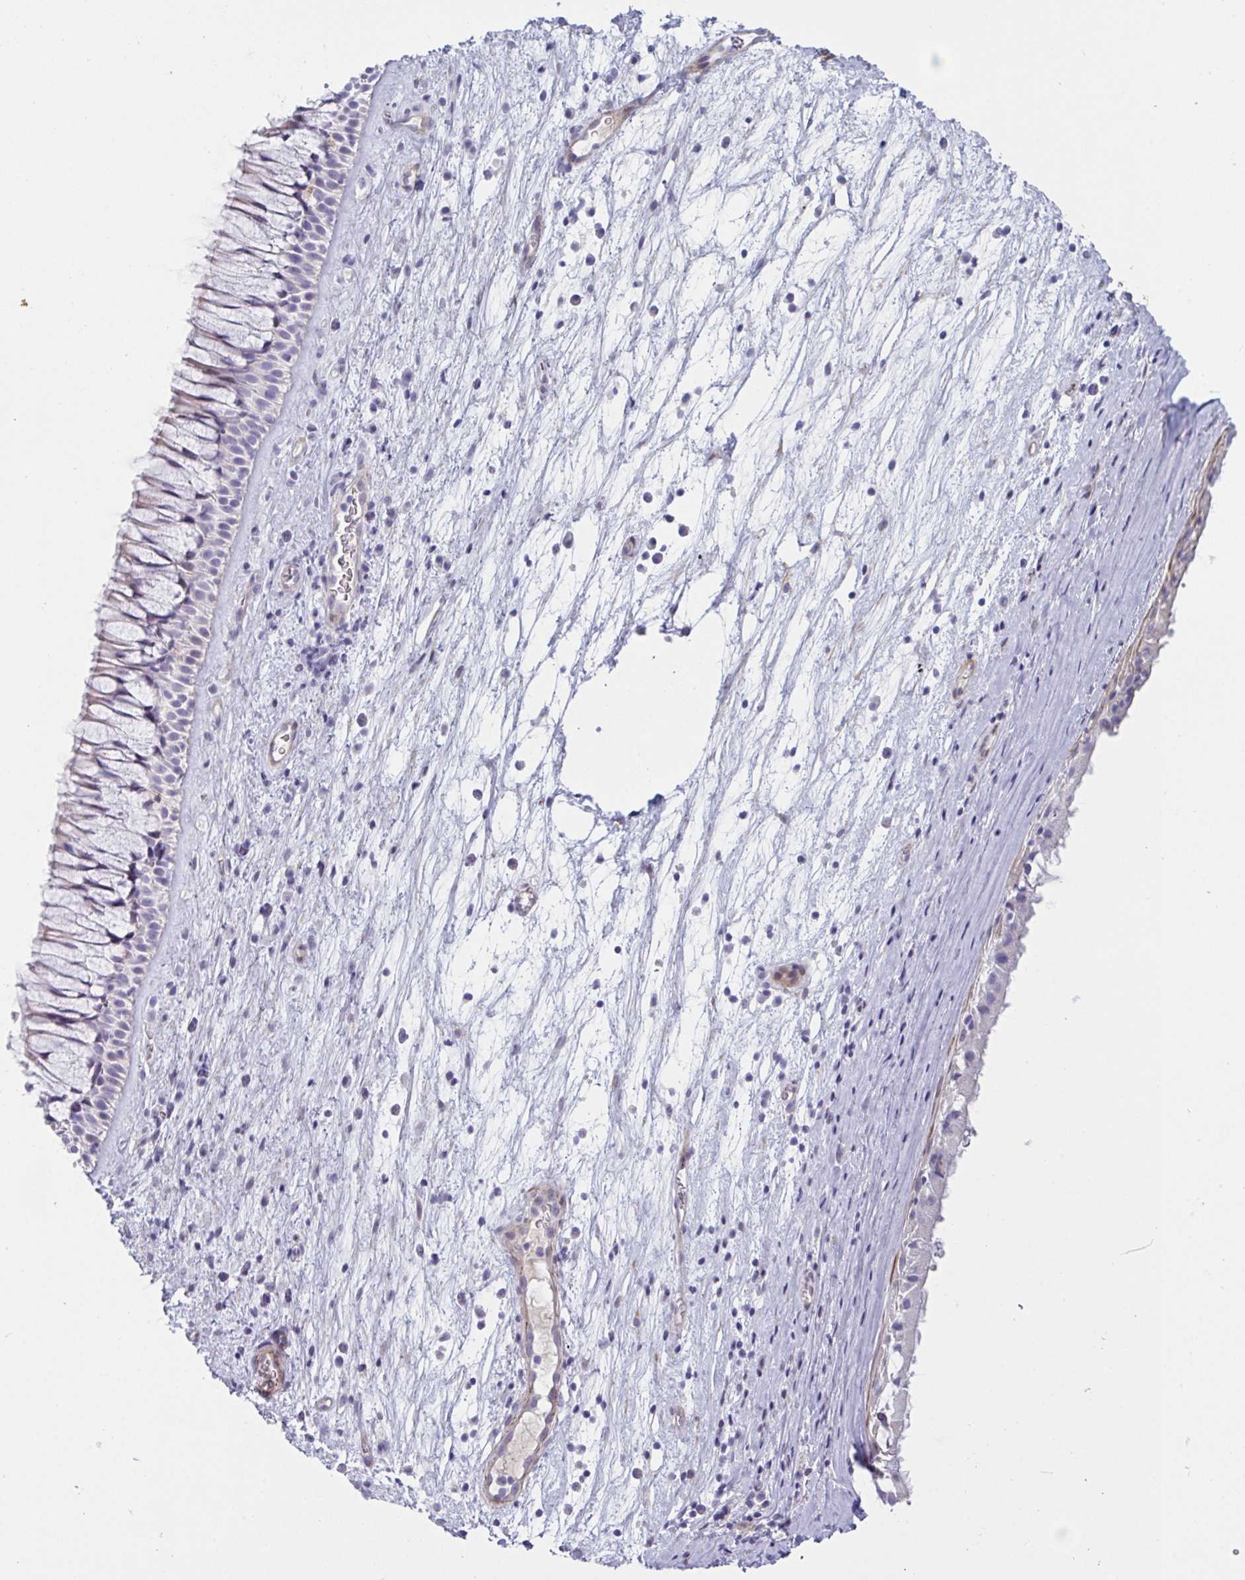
{"staining": {"intensity": "negative", "quantity": "none", "location": "none"}, "tissue": "nasopharynx", "cell_type": "Respiratory epithelial cells", "image_type": "normal", "snomed": [{"axis": "morphology", "description": "Normal tissue, NOS"}, {"axis": "topography", "description": "Nasopharynx"}], "caption": "The histopathology image exhibits no staining of respiratory epithelial cells in benign nasopharynx. The staining was performed using DAB to visualize the protein expression in brown, while the nuclei were stained in blue with hematoxylin (Magnification: 20x).", "gene": "OR5P3", "patient": {"sex": "male", "age": 74}}